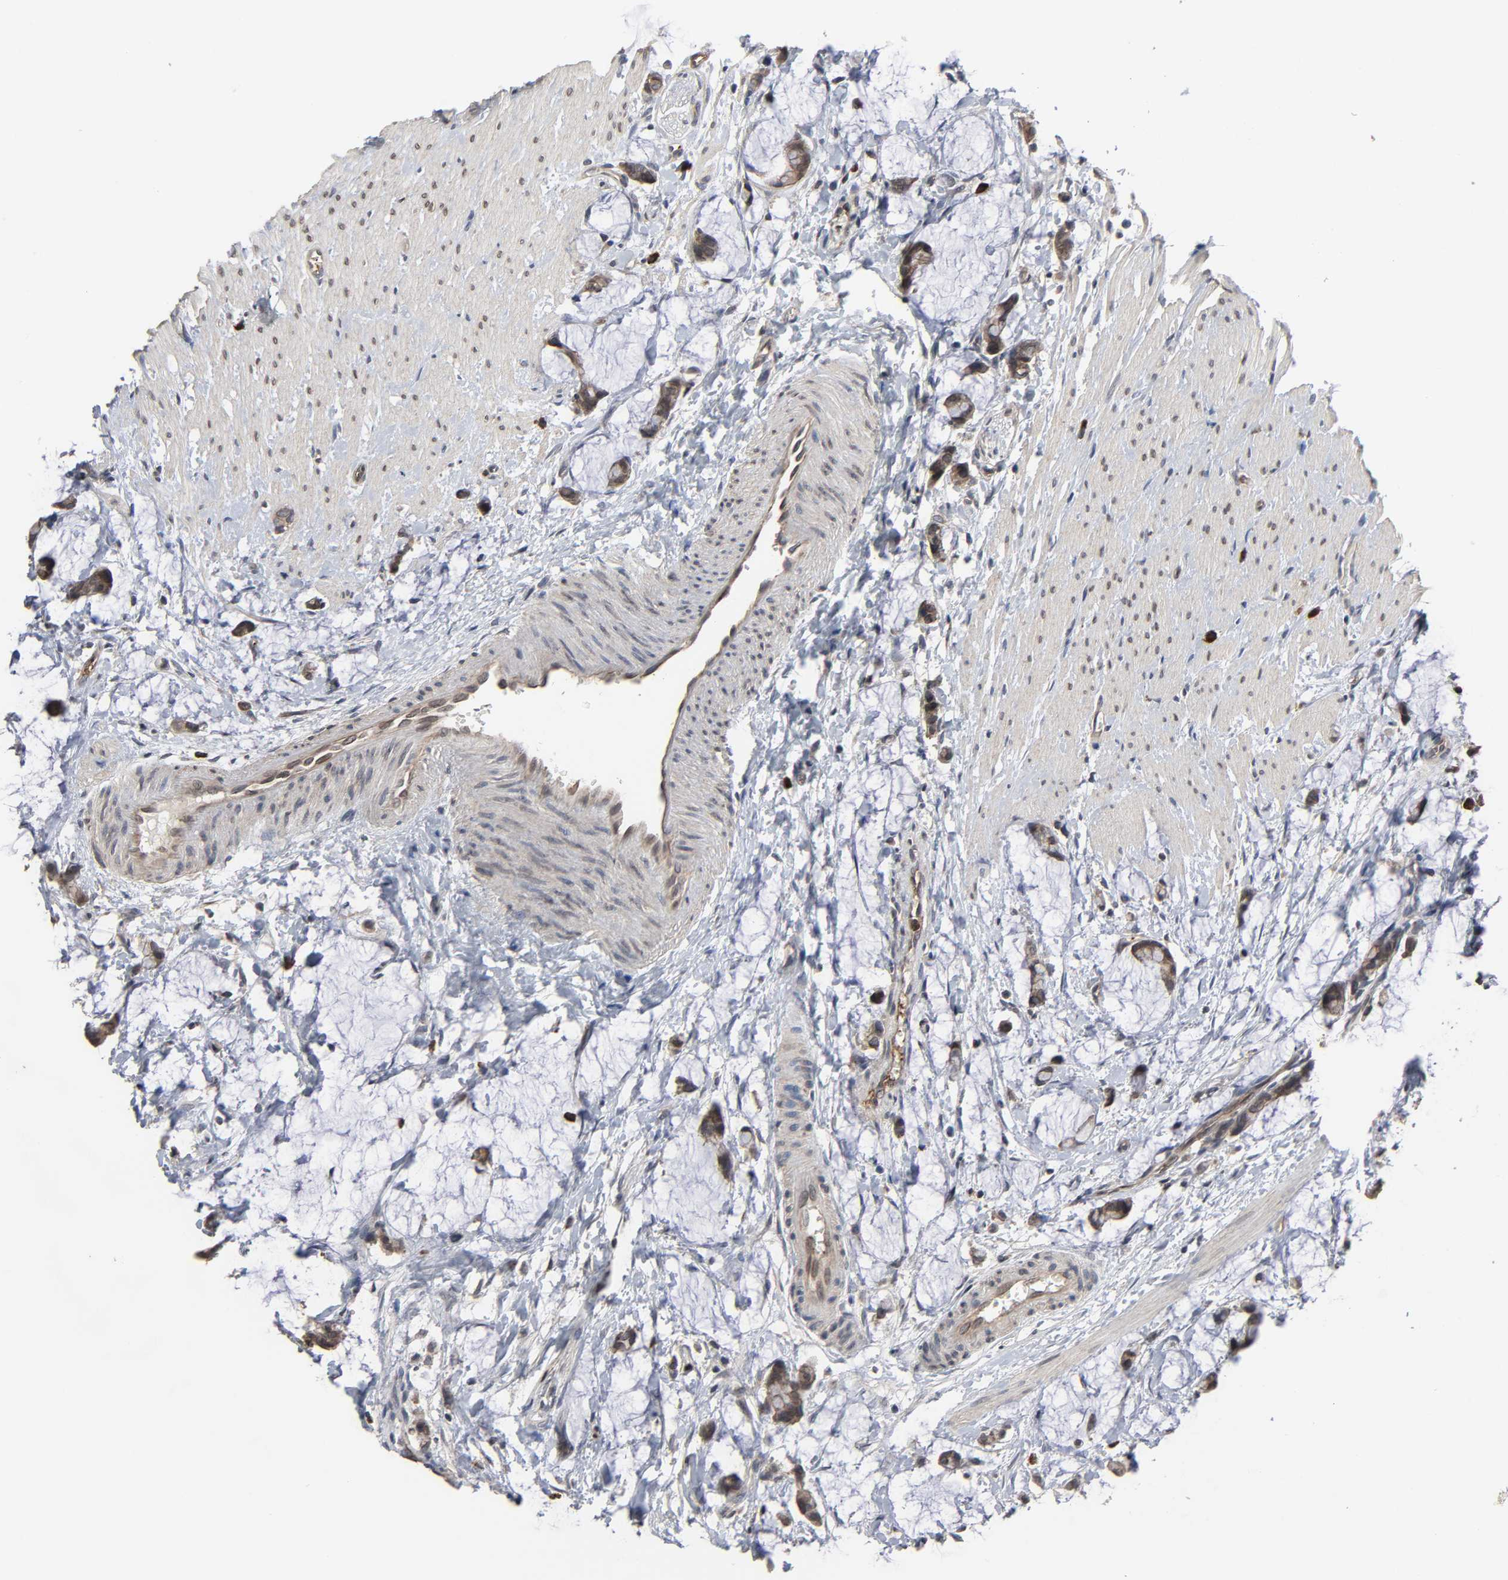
{"staining": {"intensity": "moderate", "quantity": ">75%", "location": "cytoplasmic/membranous,nuclear"}, "tissue": "colorectal cancer", "cell_type": "Tumor cells", "image_type": "cancer", "snomed": [{"axis": "morphology", "description": "Adenocarcinoma, NOS"}, {"axis": "topography", "description": "Colon"}], "caption": "Colorectal cancer (adenocarcinoma) stained with a brown dye shows moderate cytoplasmic/membranous and nuclear positive expression in about >75% of tumor cells.", "gene": "CCDC175", "patient": {"sex": "male", "age": 14}}